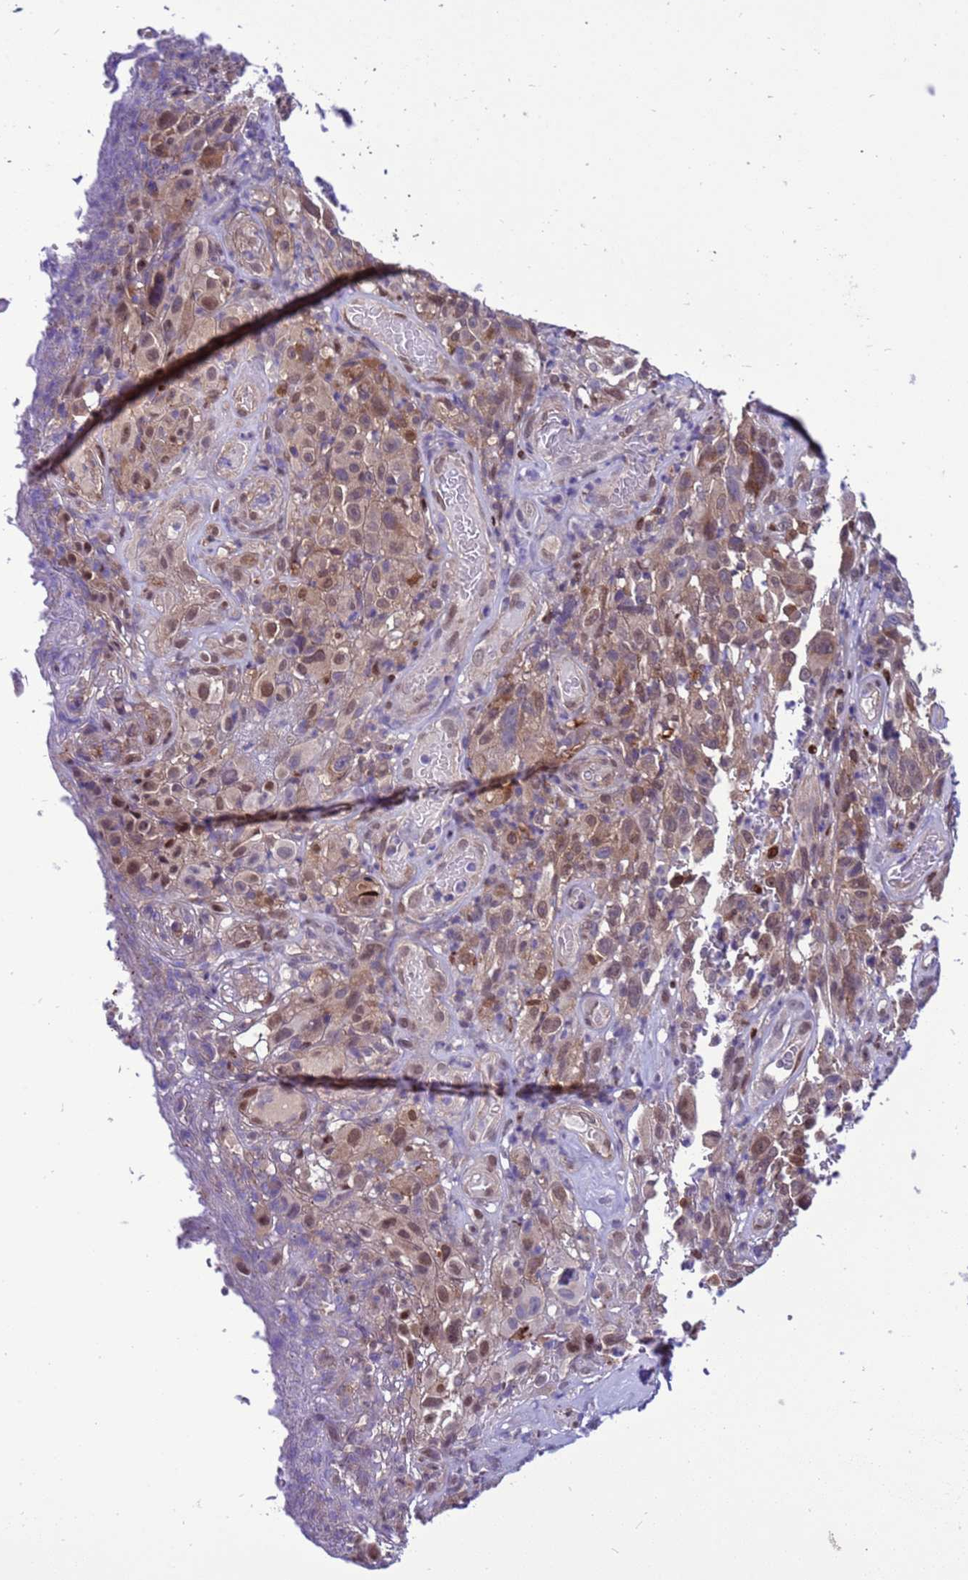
{"staining": {"intensity": "moderate", "quantity": "25%-75%", "location": "nuclear"}, "tissue": "melanoma", "cell_type": "Tumor cells", "image_type": "cancer", "snomed": [{"axis": "morphology", "description": "Malignant melanoma, NOS"}, {"axis": "topography", "description": "Skin"}], "caption": "Tumor cells exhibit medium levels of moderate nuclear staining in about 25%-75% of cells in human malignant melanoma.", "gene": "RASD1", "patient": {"sex": "female", "age": 82}}